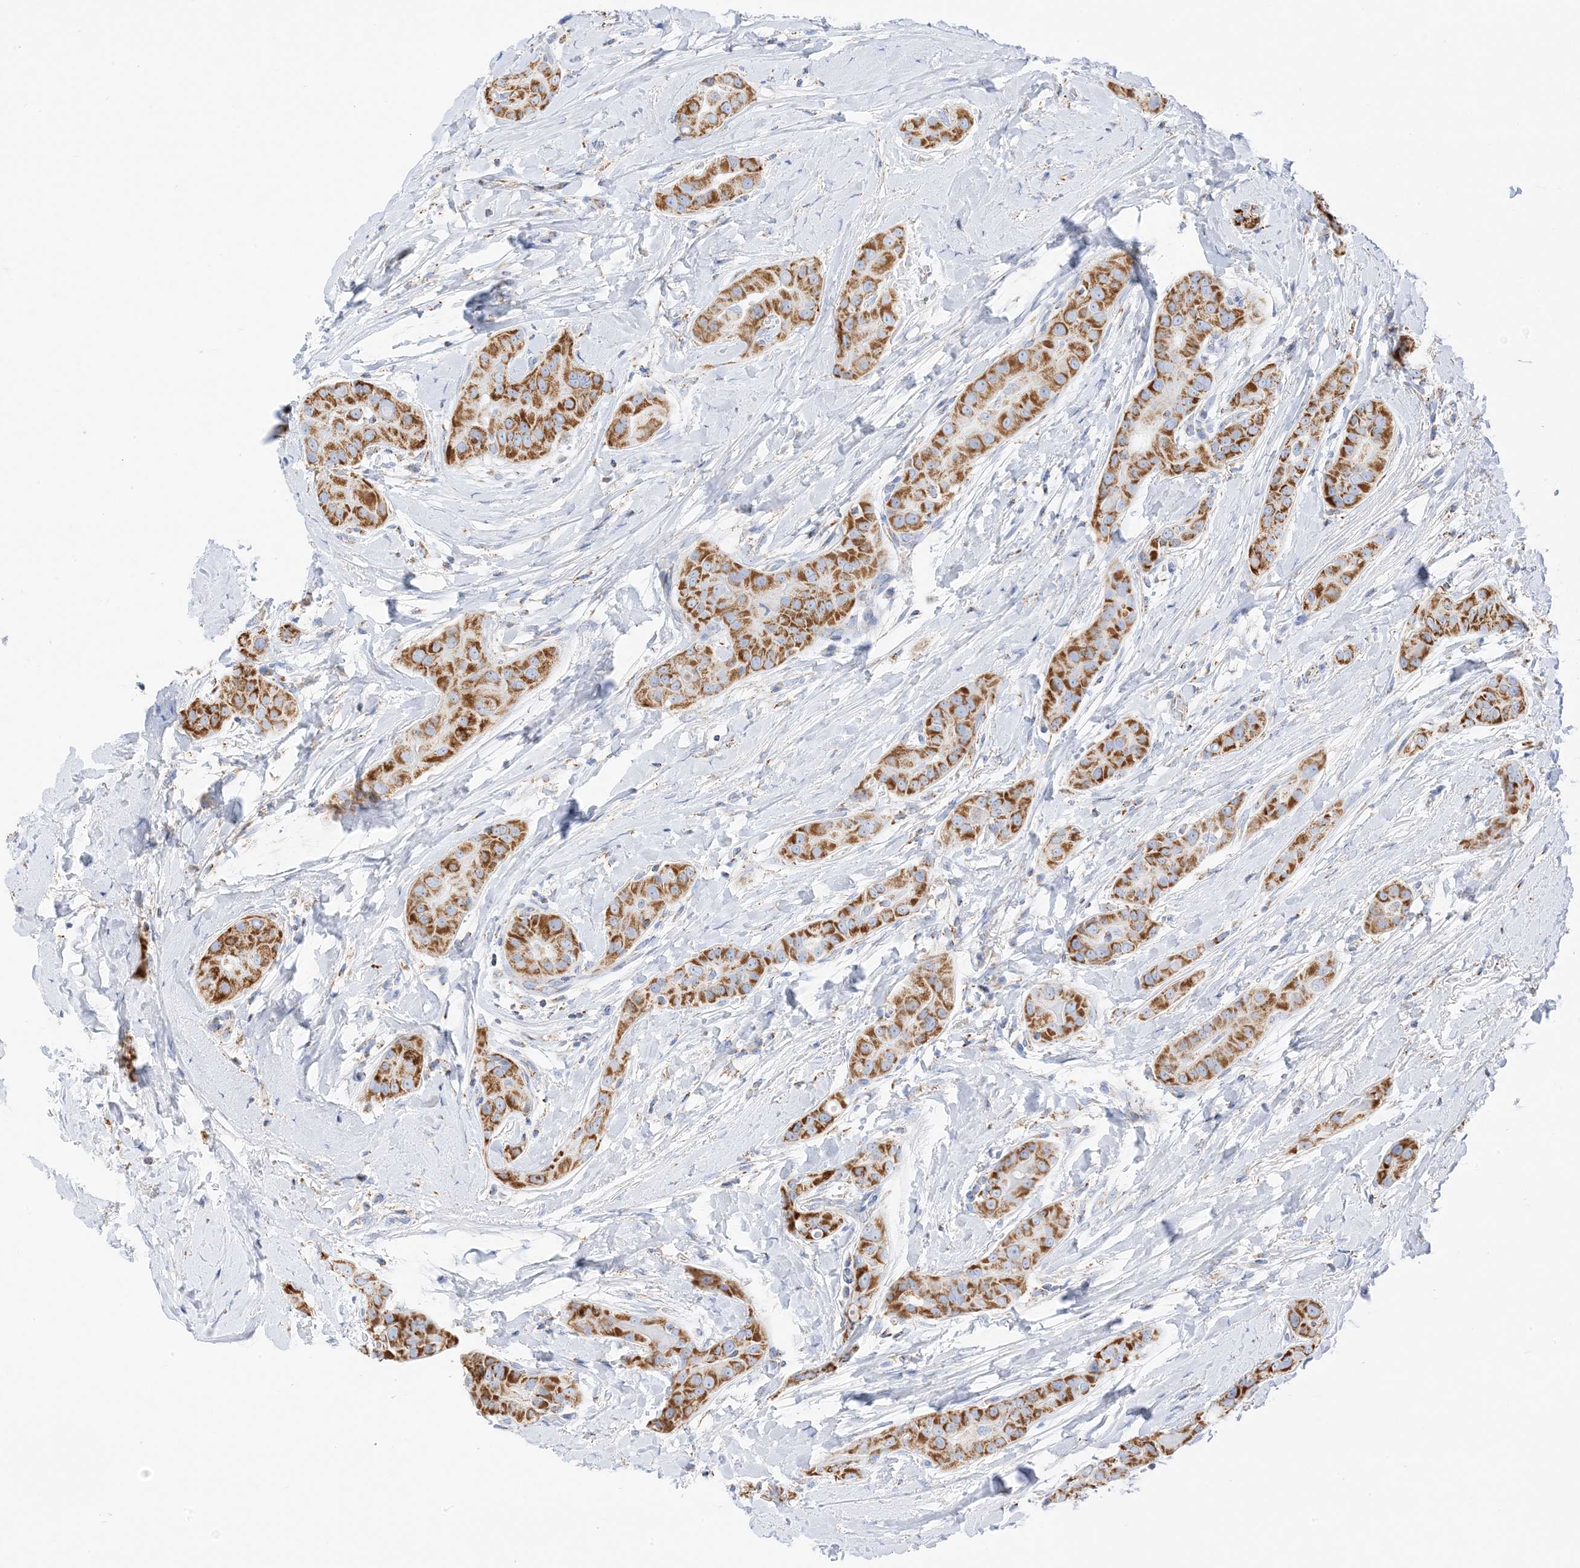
{"staining": {"intensity": "strong", "quantity": ">75%", "location": "cytoplasmic/membranous"}, "tissue": "thyroid cancer", "cell_type": "Tumor cells", "image_type": "cancer", "snomed": [{"axis": "morphology", "description": "Papillary adenocarcinoma, NOS"}, {"axis": "topography", "description": "Thyroid gland"}], "caption": "This photomicrograph shows IHC staining of thyroid cancer, with high strong cytoplasmic/membranous expression in approximately >75% of tumor cells.", "gene": "CAPN13", "patient": {"sex": "male", "age": 33}}